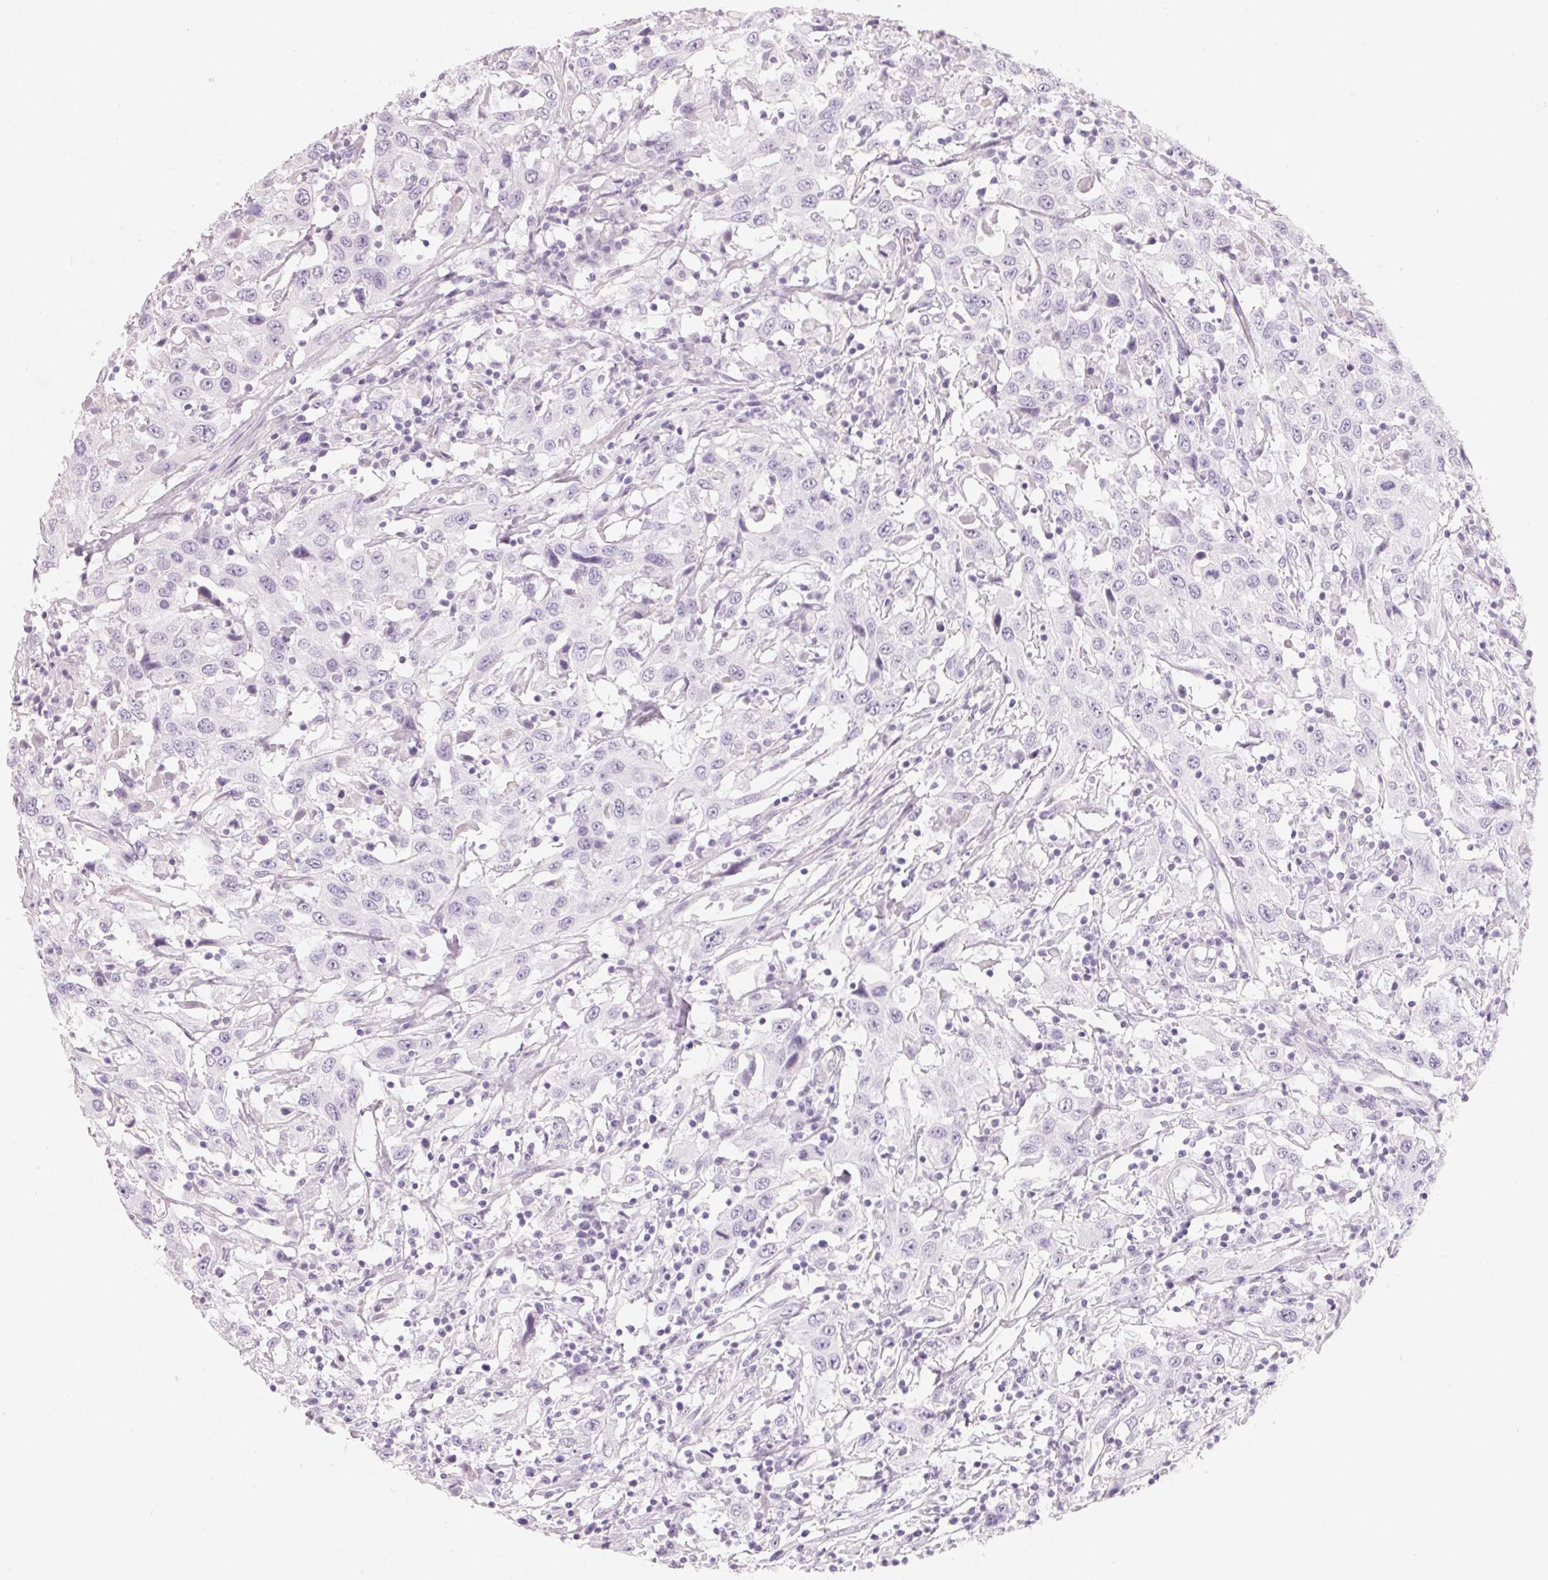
{"staining": {"intensity": "negative", "quantity": "none", "location": "none"}, "tissue": "urothelial cancer", "cell_type": "Tumor cells", "image_type": "cancer", "snomed": [{"axis": "morphology", "description": "Urothelial carcinoma, High grade"}, {"axis": "topography", "description": "Urinary bladder"}], "caption": "IHC histopathology image of neoplastic tissue: urothelial cancer stained with DAB shows no significant protein staining in tumor cells.", "gene": "CFHR2", "patient": {"sex": "male", "age": 61}}